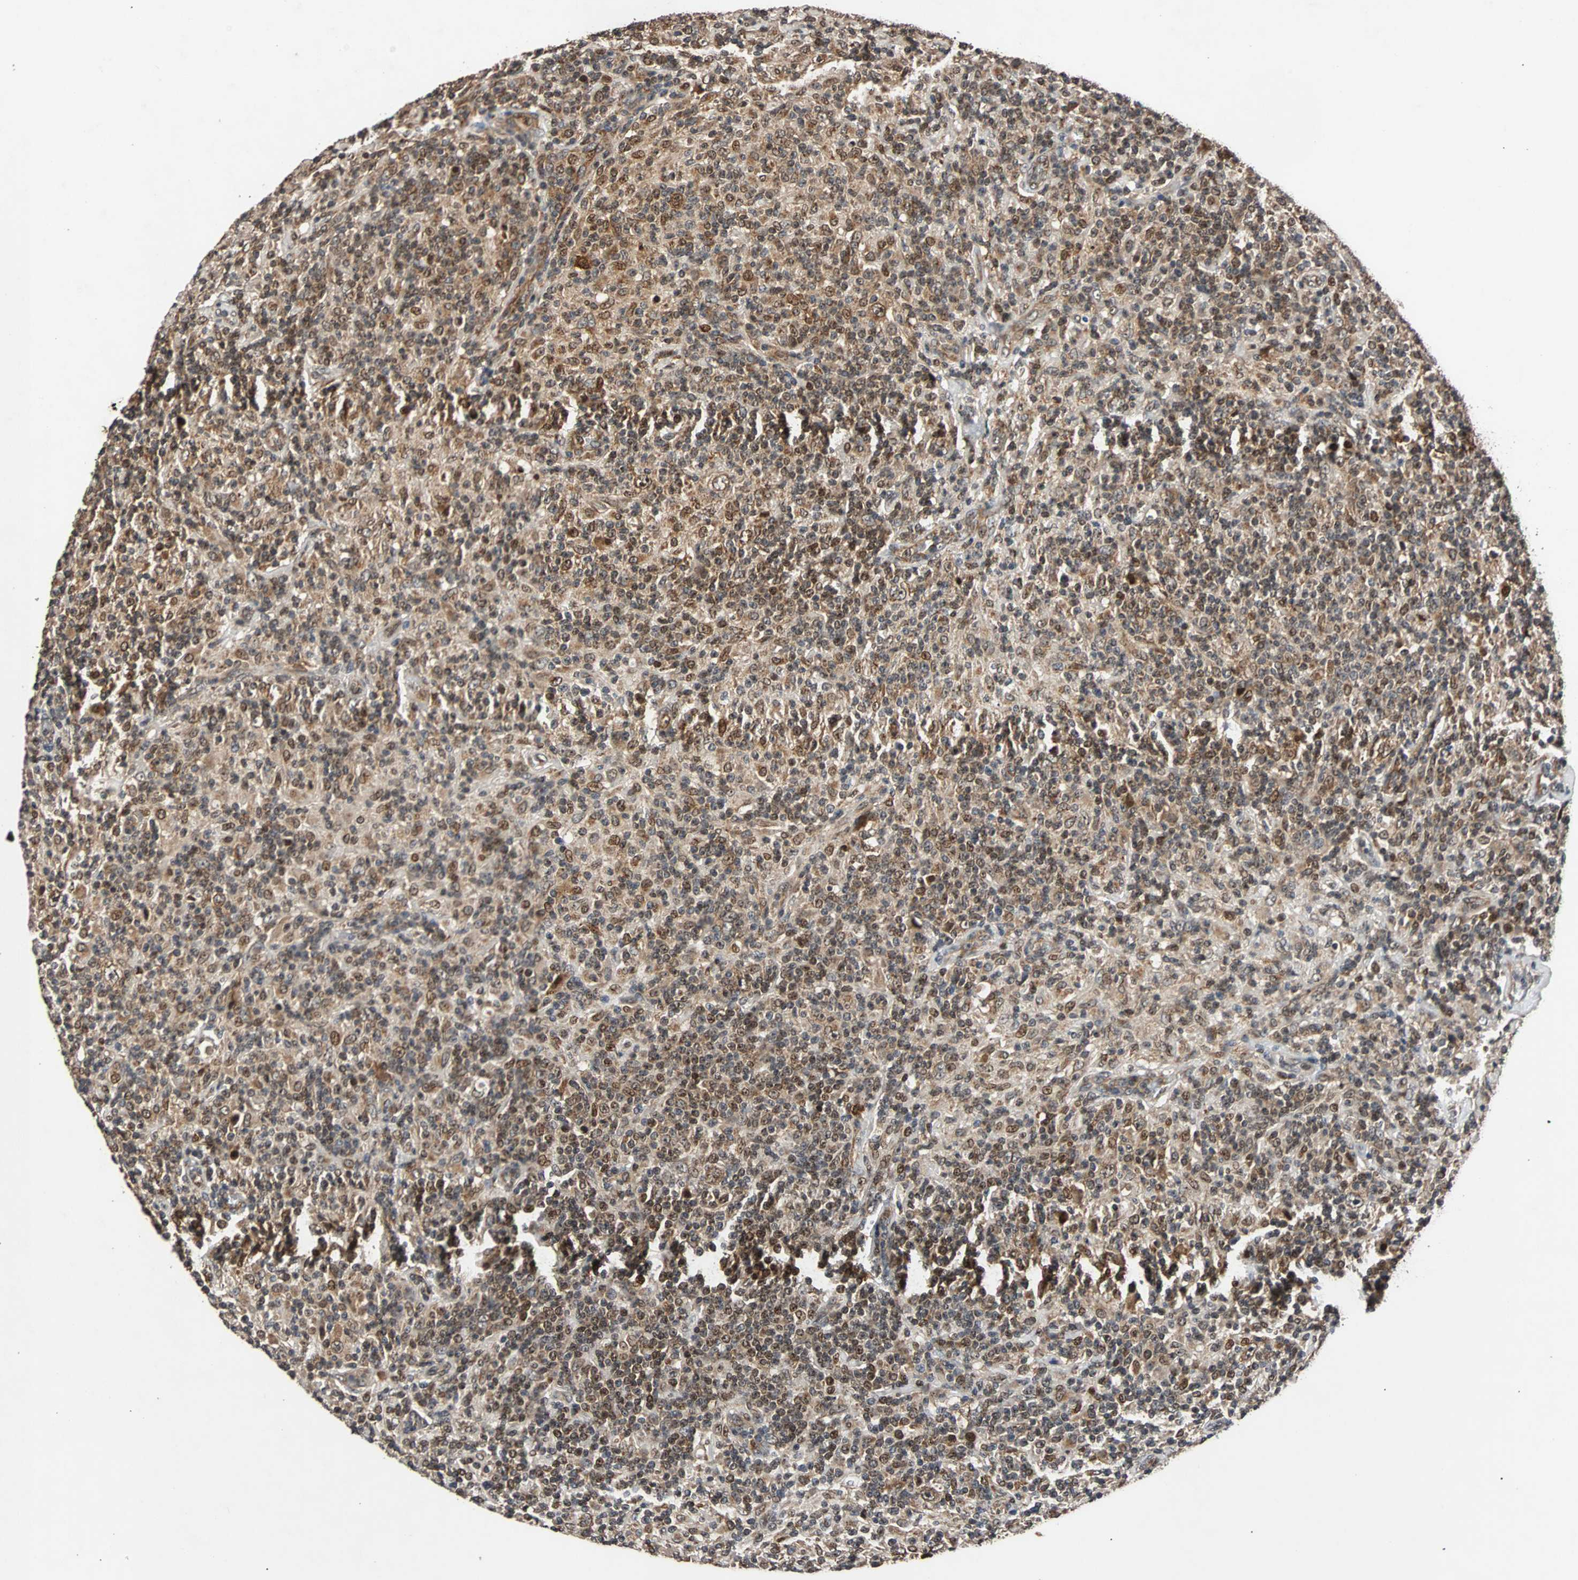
{"staining": {"intensity": "moderate", "quantity": ">75%", "location": "cytoplasmic/membranous,nuclear"}, "tissue": "lymphoma", "cell_type": "Tumor cells", "image_type": "cancer", "snomed": [{"axis": "morphology", "description": "Hodgkin's disease, NOS"}, {"axis": "topography", "description": "Lymph node"}], "caption": "Lymphoma tissue reveals moderate cytoplasmic/membranous and nuclear expression in approximately >75% of tumor cells, visualized by immunohistochemistry.", "gene": "USP31", "patient": {"sex": "male", "age": 70}}